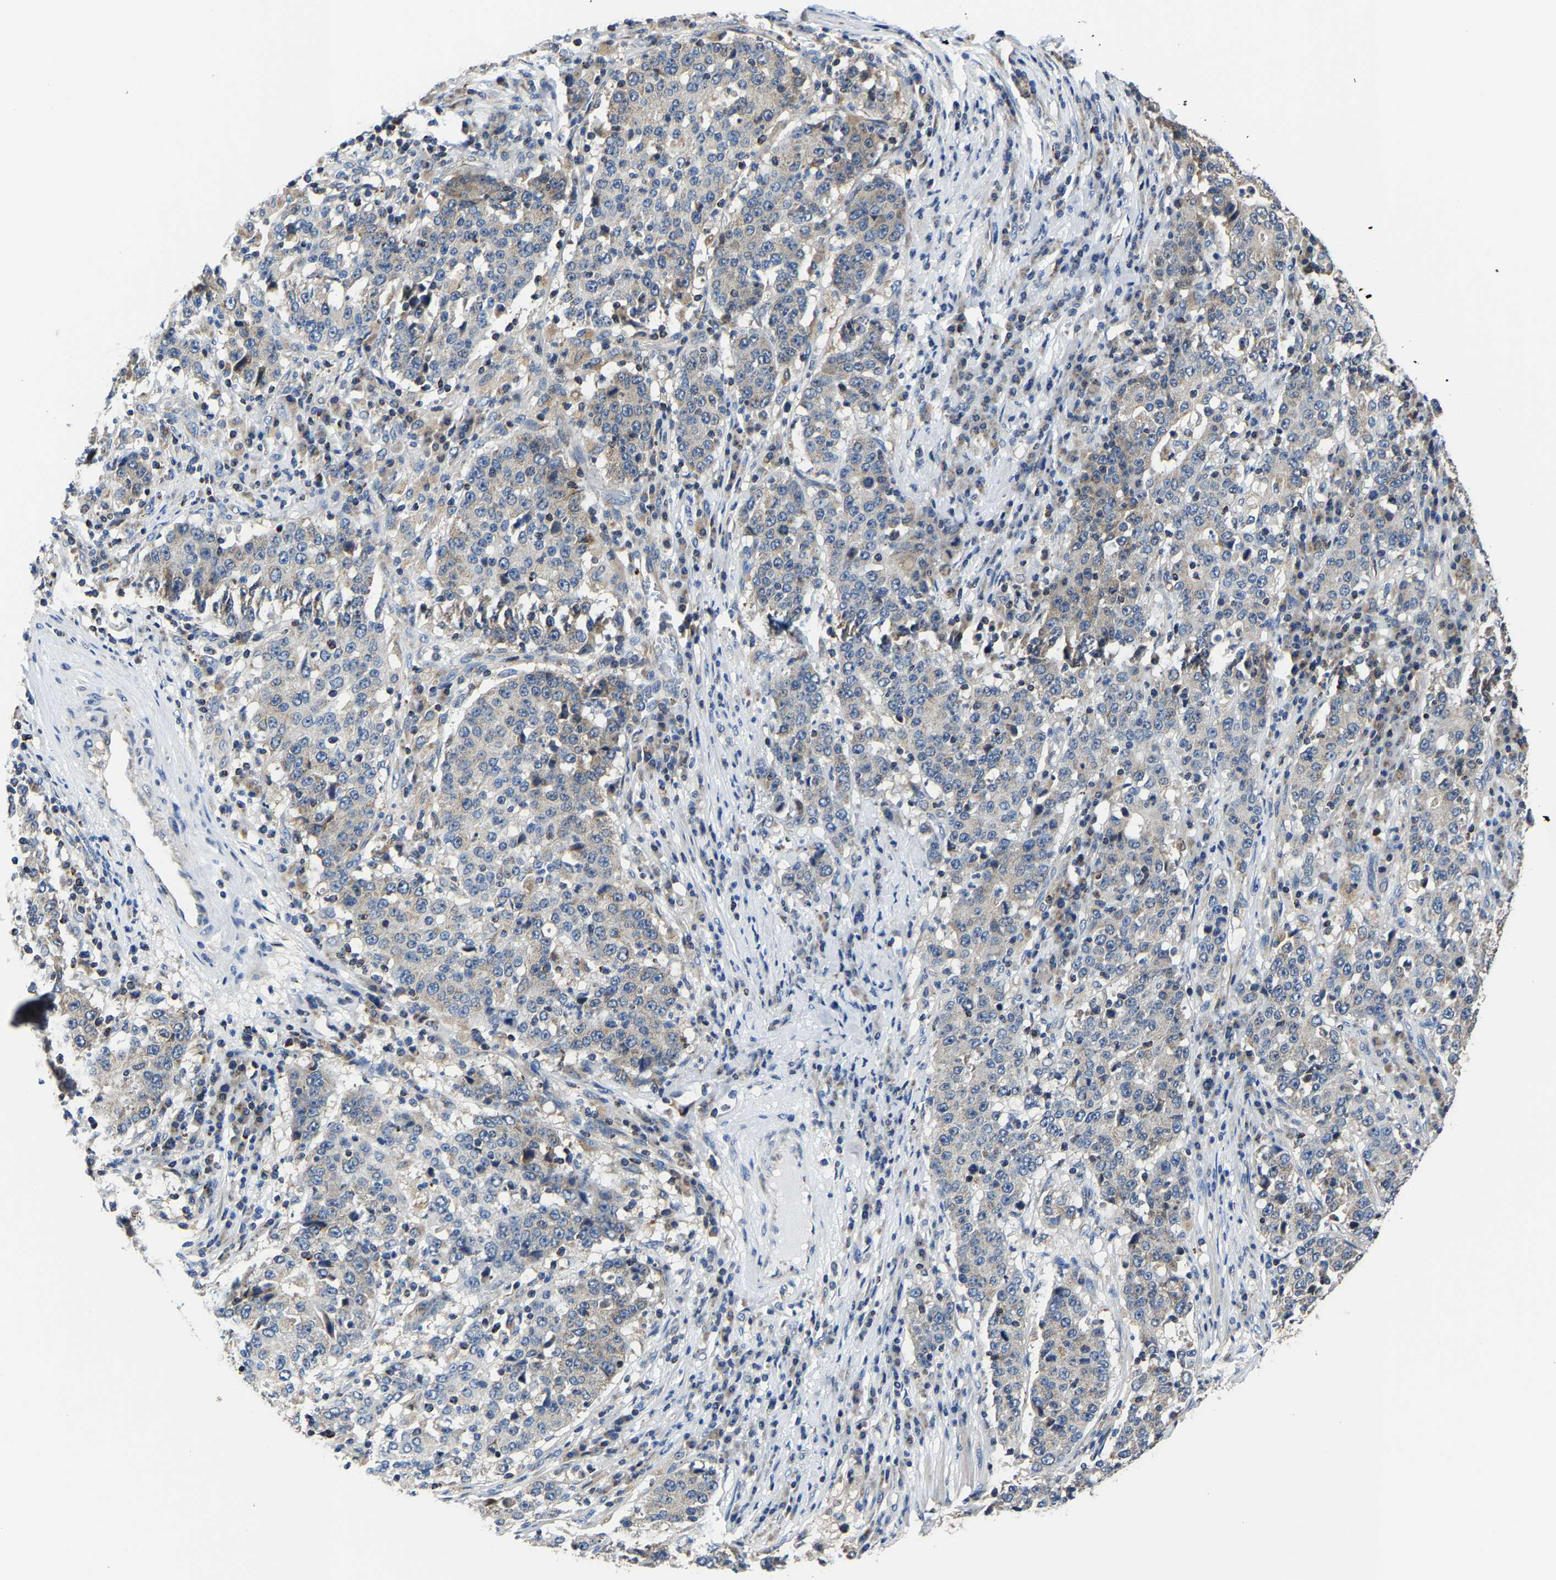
{"staining": {"intensity": "weak", "quantity": "<25%", "location": "cytoplasmic/membranous"}, "tissue": "stomach cancer", "cell_type": "Tumor cells", "image_type": "cancer", "snomed": [{"axis": "morphology", "description": "Adenocarcinoma, NOS"}, {"axis": "topography", "description": "Stomach"}], "caption": "The micrograph reveals no staining of tumor cells in adenocarcinoma (stomach).", "gene": "AGK", "patient": {"sex": "male", "age": 59}}